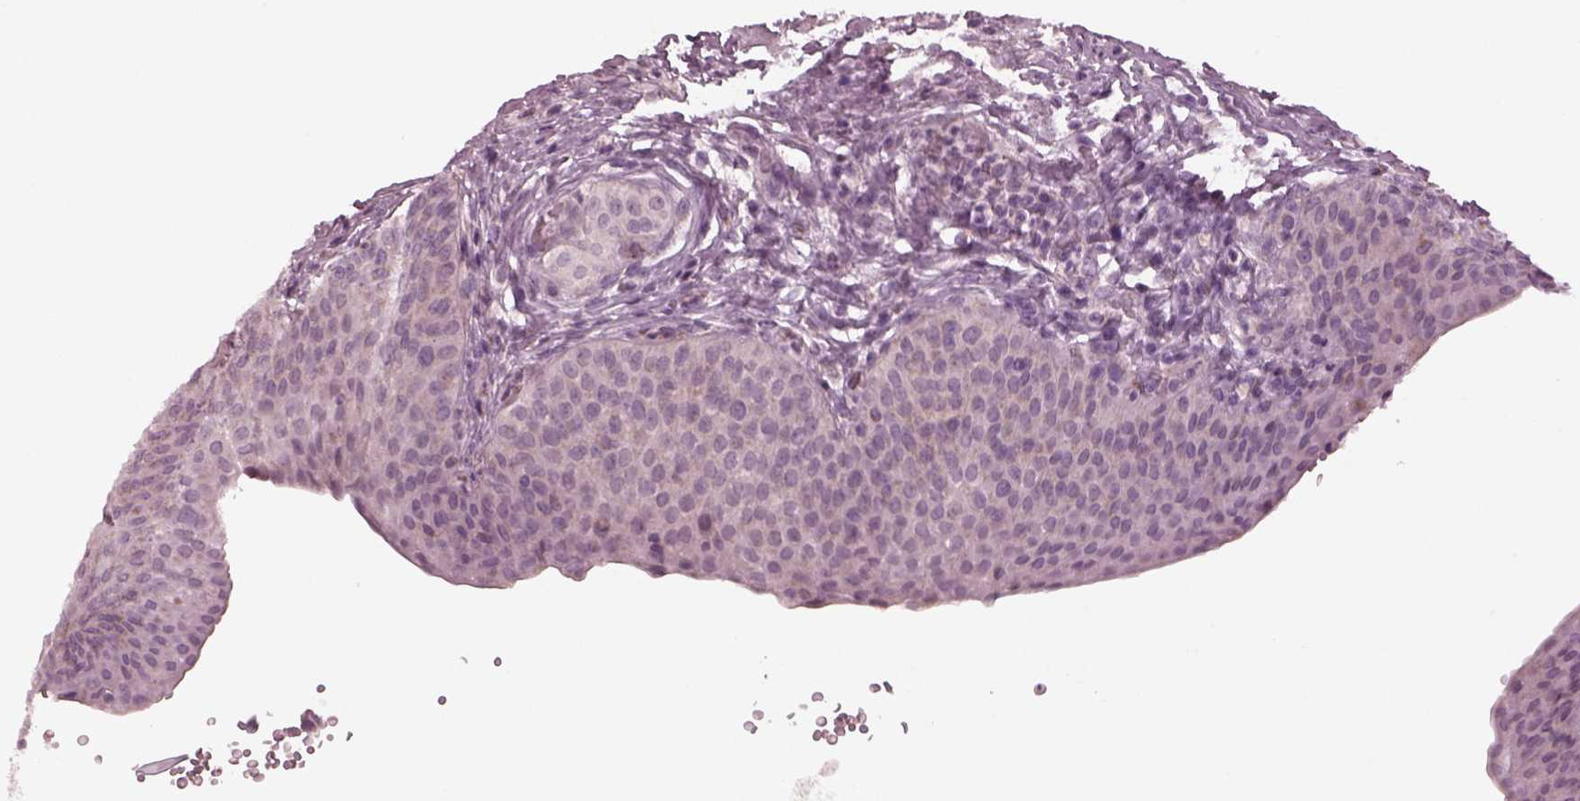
{"staining": {"intensity": "negative", "quantity": "none", "location": "none"}, "tissue": "urinary bladder", "cell_type": "Urothelial cells", "image_type": "normal", "snomed": [{"axis": "morphology", "description": "Normal tissue, NOS"}, {"axis": "topography", "description": "Urinary bladder"}], "caption": "Histopathology image shows no protein expression in urothelial cells of unremarkable urinary bladder.", "gene": "CELSR3", "patient": {"sex": "male", "age": 66}}